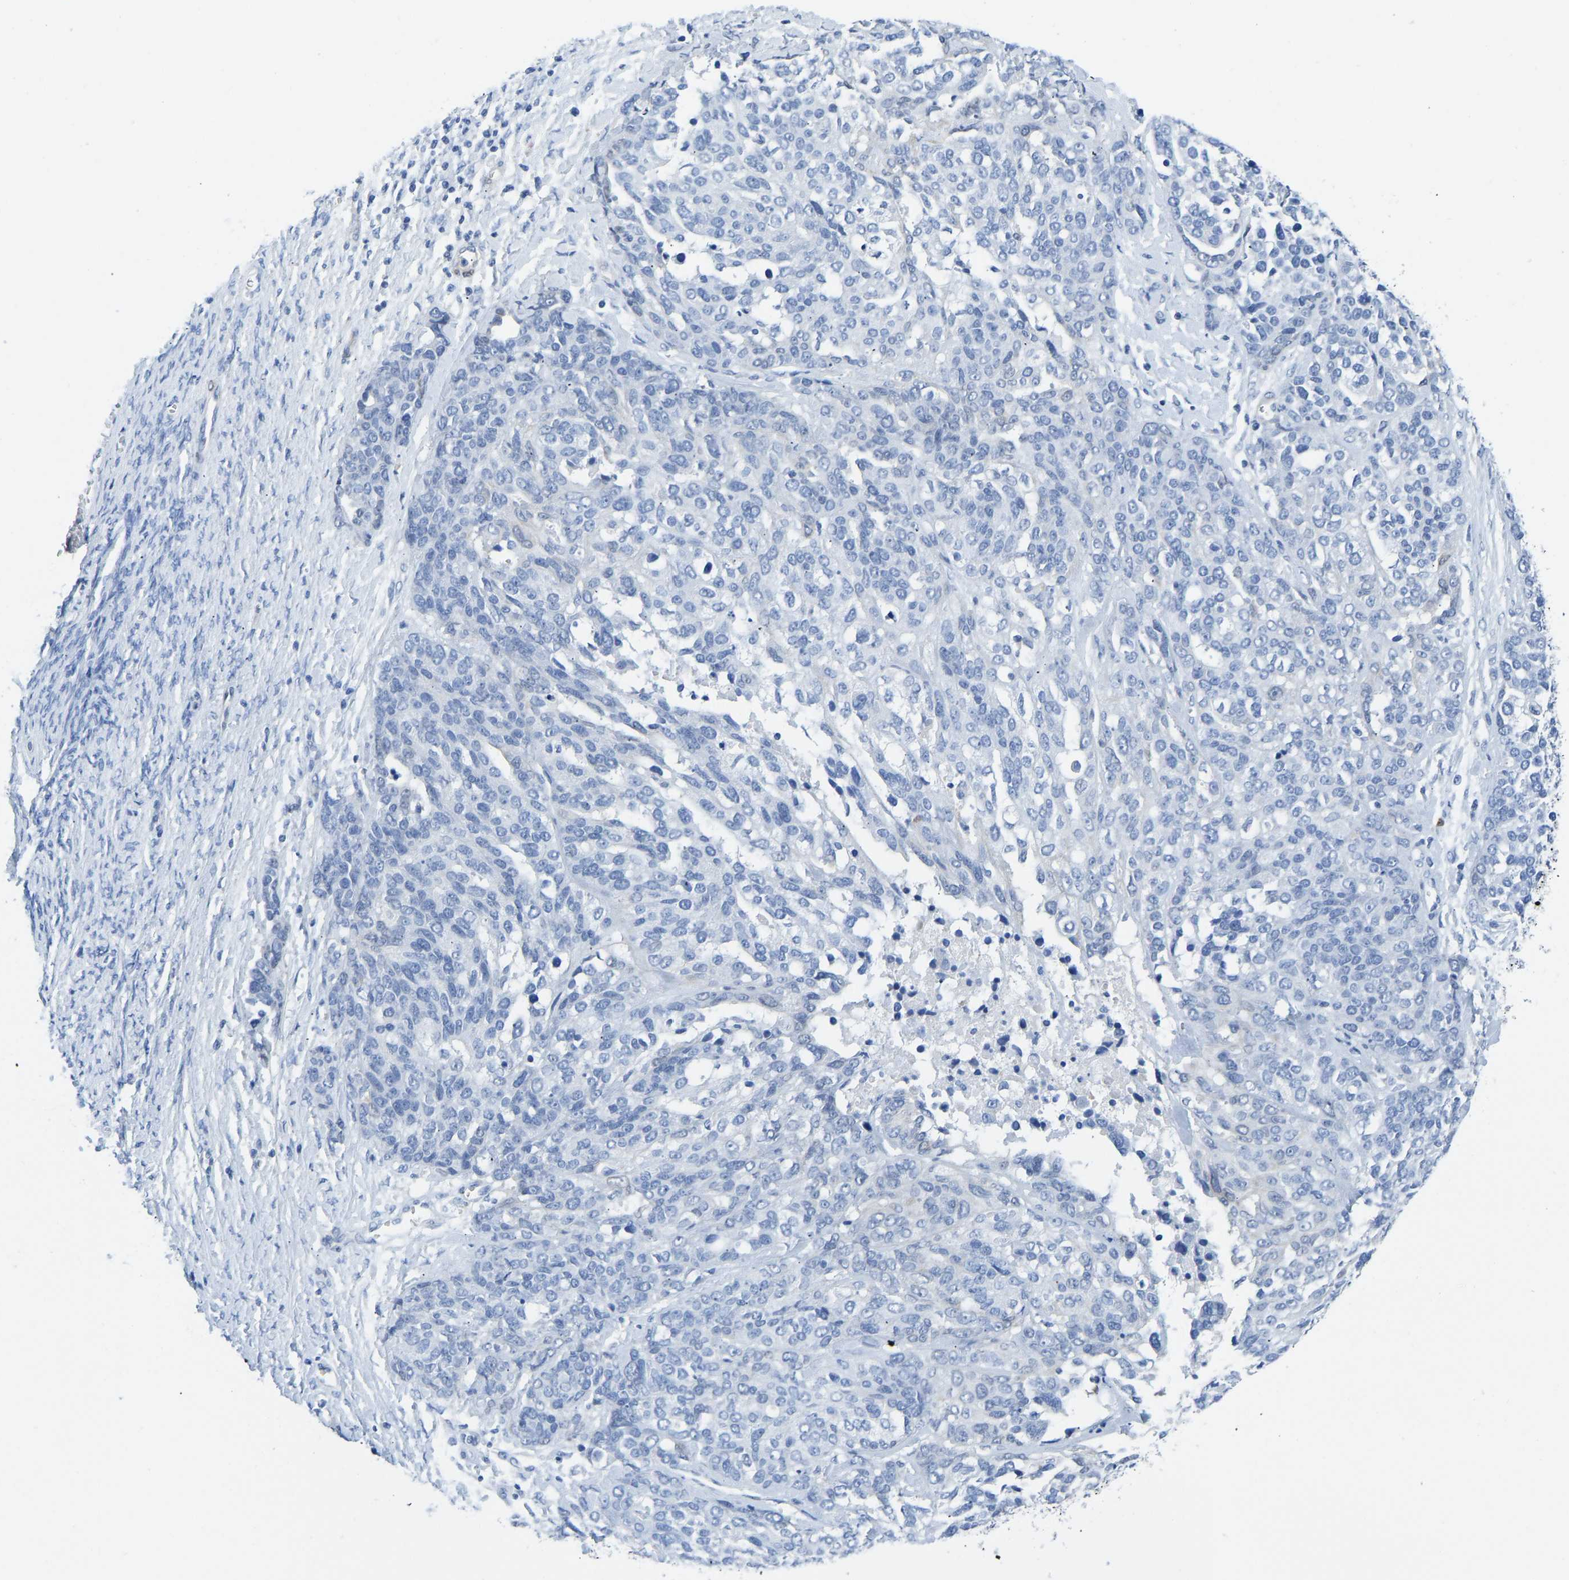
{"staining": {"intensity": "negative", "quantity": "none", "location": "none"}, "tissue": "ovarian cancer", "cell_type": "Tumor cells", "image_type": "cancer", "snomed": [{"axis": "morphology", "description": "Cystadenocarcinoma, serous, NOS"}, {"axis": "topography", "description": "Ovary"}], "caption": "Tumor cells are negative for brown protein staining in ovarian cancer.", "gene": "NKAIN3", "patient": {"sex": "female", "age": 44}}